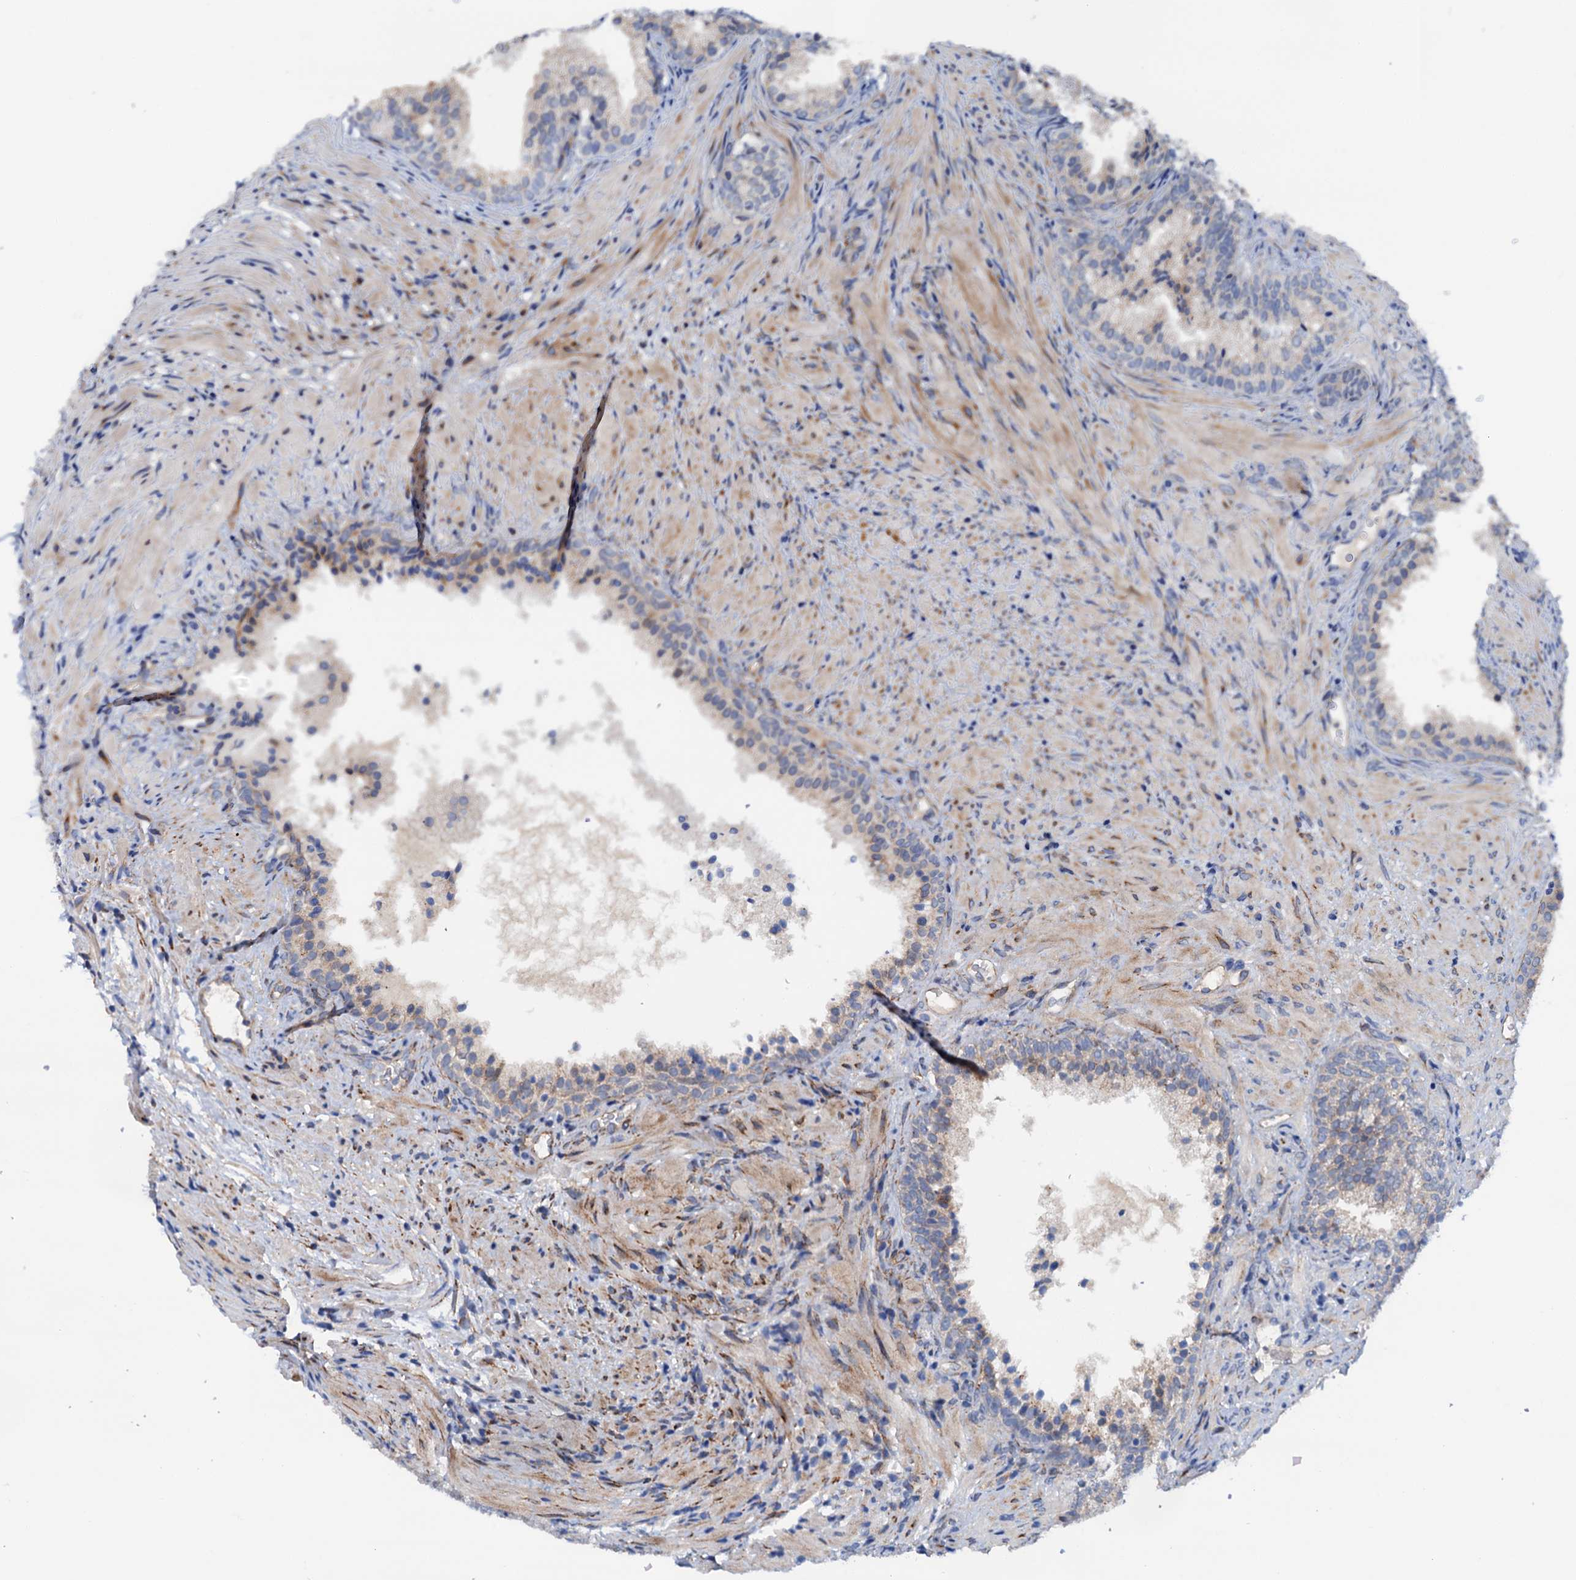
{"staining": {"intensity": "negative", "quantity": "none", "location": "none"}, "tissue": "prostate", "cell_type": "Glandular cells", "image_type": "normal", "snomed": [{"axis": "morphology", "description": "Normal tissue, NOS"}, {"axis": "topography", "description": "Prostate"}], "caption": "Immunohistochemical staining of unremarkable prostate demonstrates no significant positivity in glandular cells.", "gene": "RASSF9", "patient": {"sex": "male", "age": 76}}